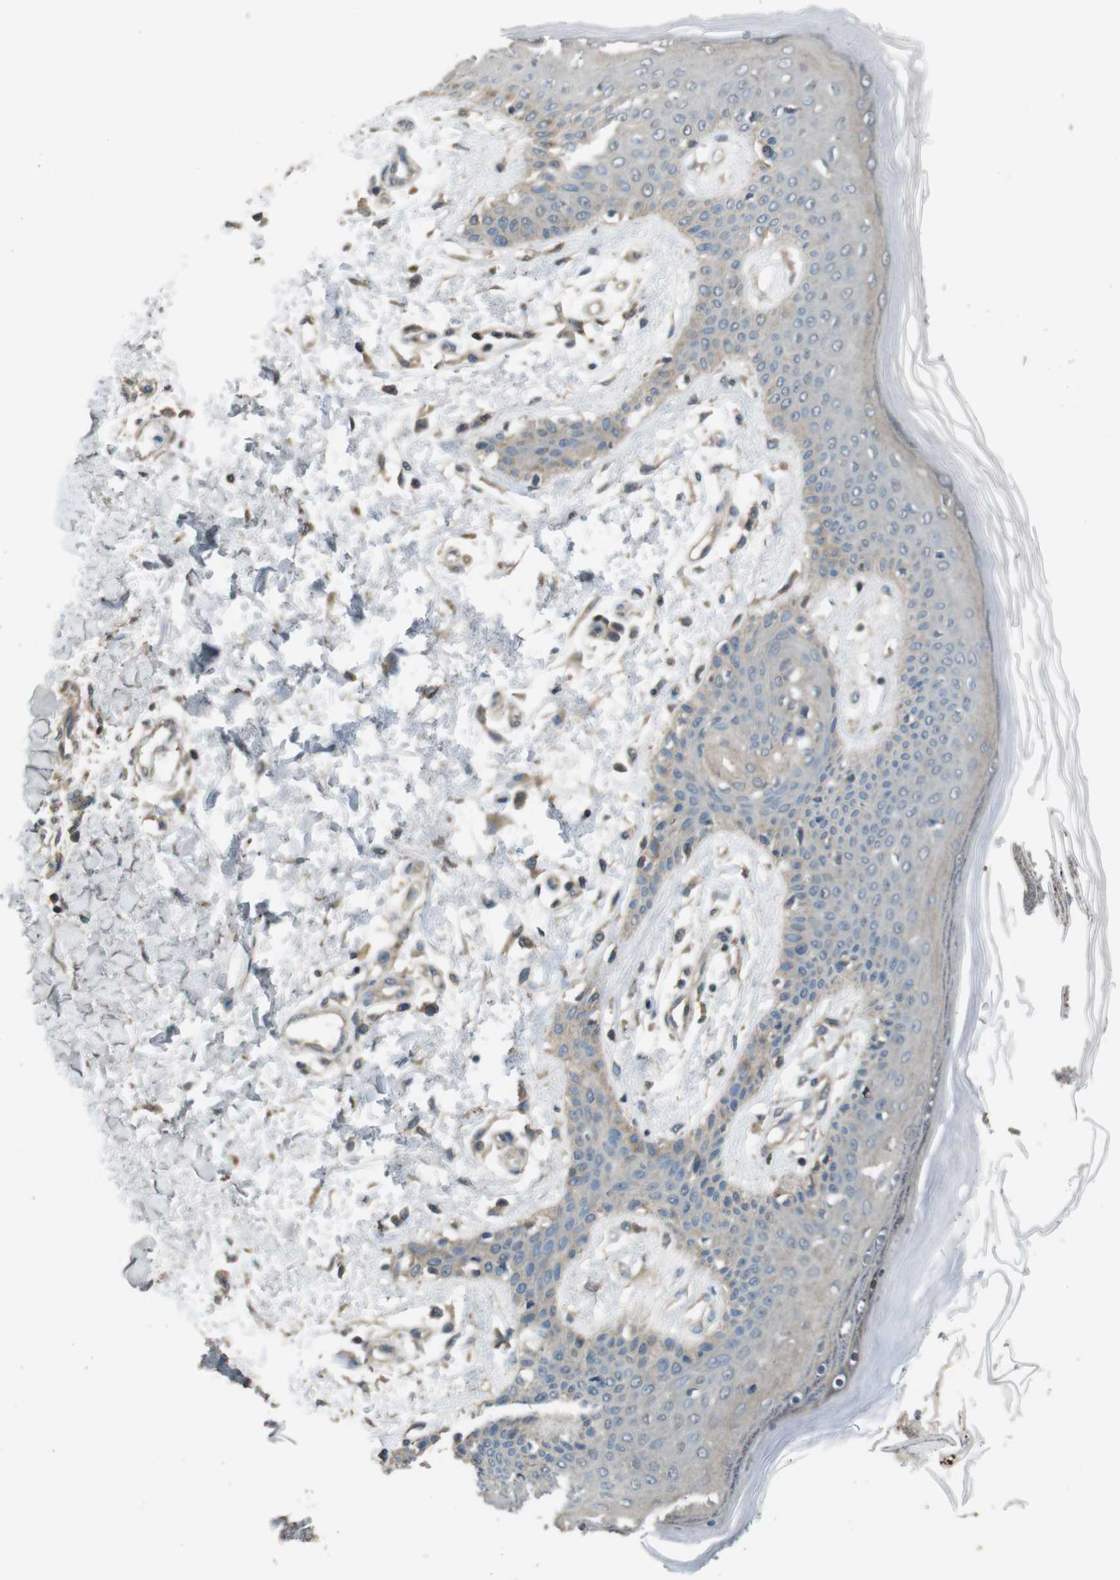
{"staining": {"intensity": "weak", "quantity": "25%-75%", "location": "cytoplasmic/membranous"}, "tissue": "skin", "cell_type": "Fibroblasts", "image_type": "normal", "snomed": [{"axis": "morphology", "description": "Normal tissue, NOS"}, {"axis": "topography", "description": "Skin"}], "caption": "A histopathology image of human skin stained for a protein shows weak cytoplasmic/membranous brown staining in fibroblasts. The protein is shown in brown color, while the nuclei are stained blue.", "gene": "FUT2", "patient": {"sex": "male", "age": 53}}